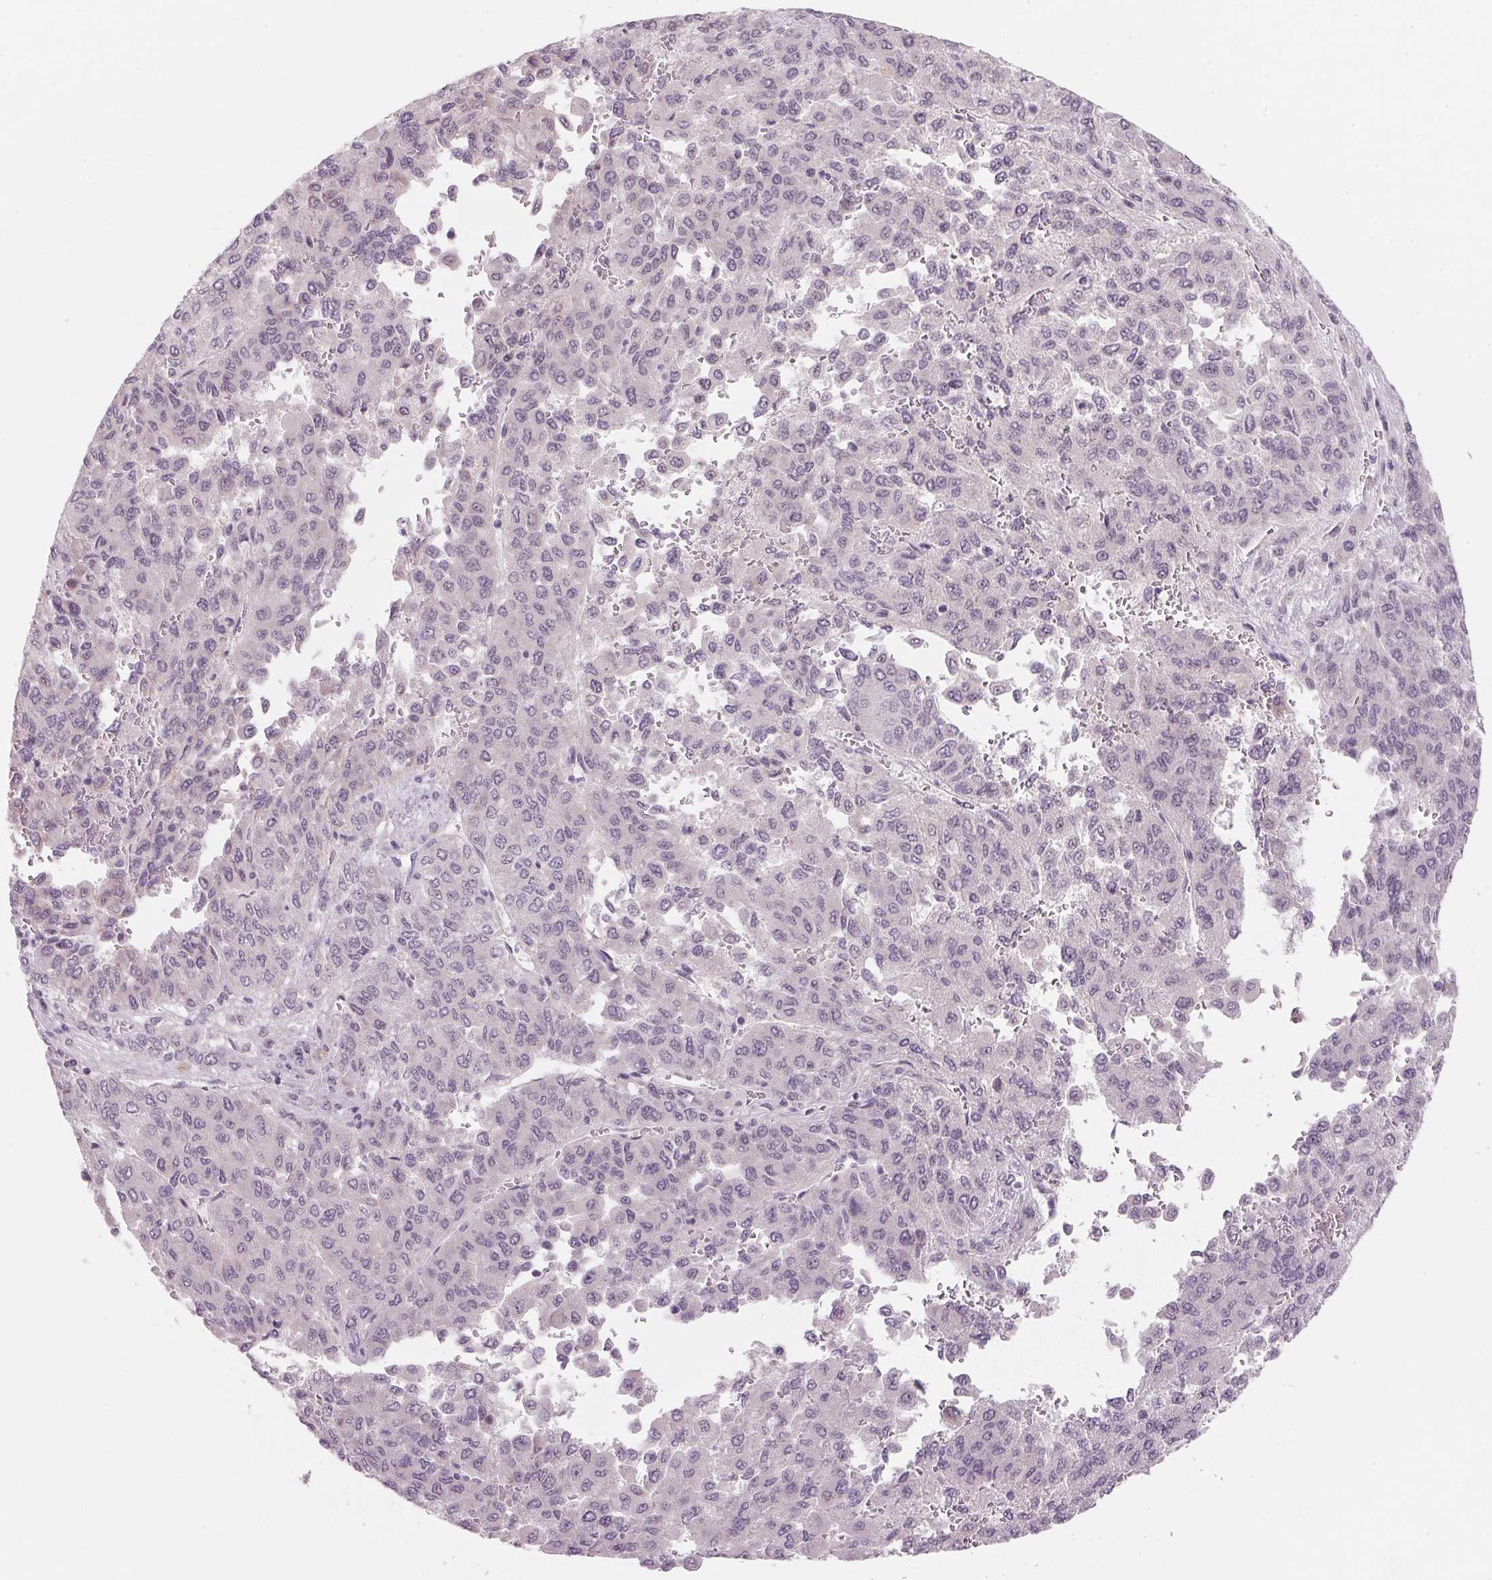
{"staining": {"intensity": "negative", "quantity": "none", "location": "none"}, "tissue": "liver cancer", "cell_type": "Tumor cells", "image_type": "cancer", "snomed": [{"axis": "morphology", "description": "Carcinoma, Hepatocellular, NOS"}, {"axis": "topography", "description": "Liver"}], "caption": "Image shows no protein expression in tumor cells of hepatocellular carcinoma (liver) tissue.", "gene": "DNTTIP2", "patient": {"sex": "female", "age": 41}}